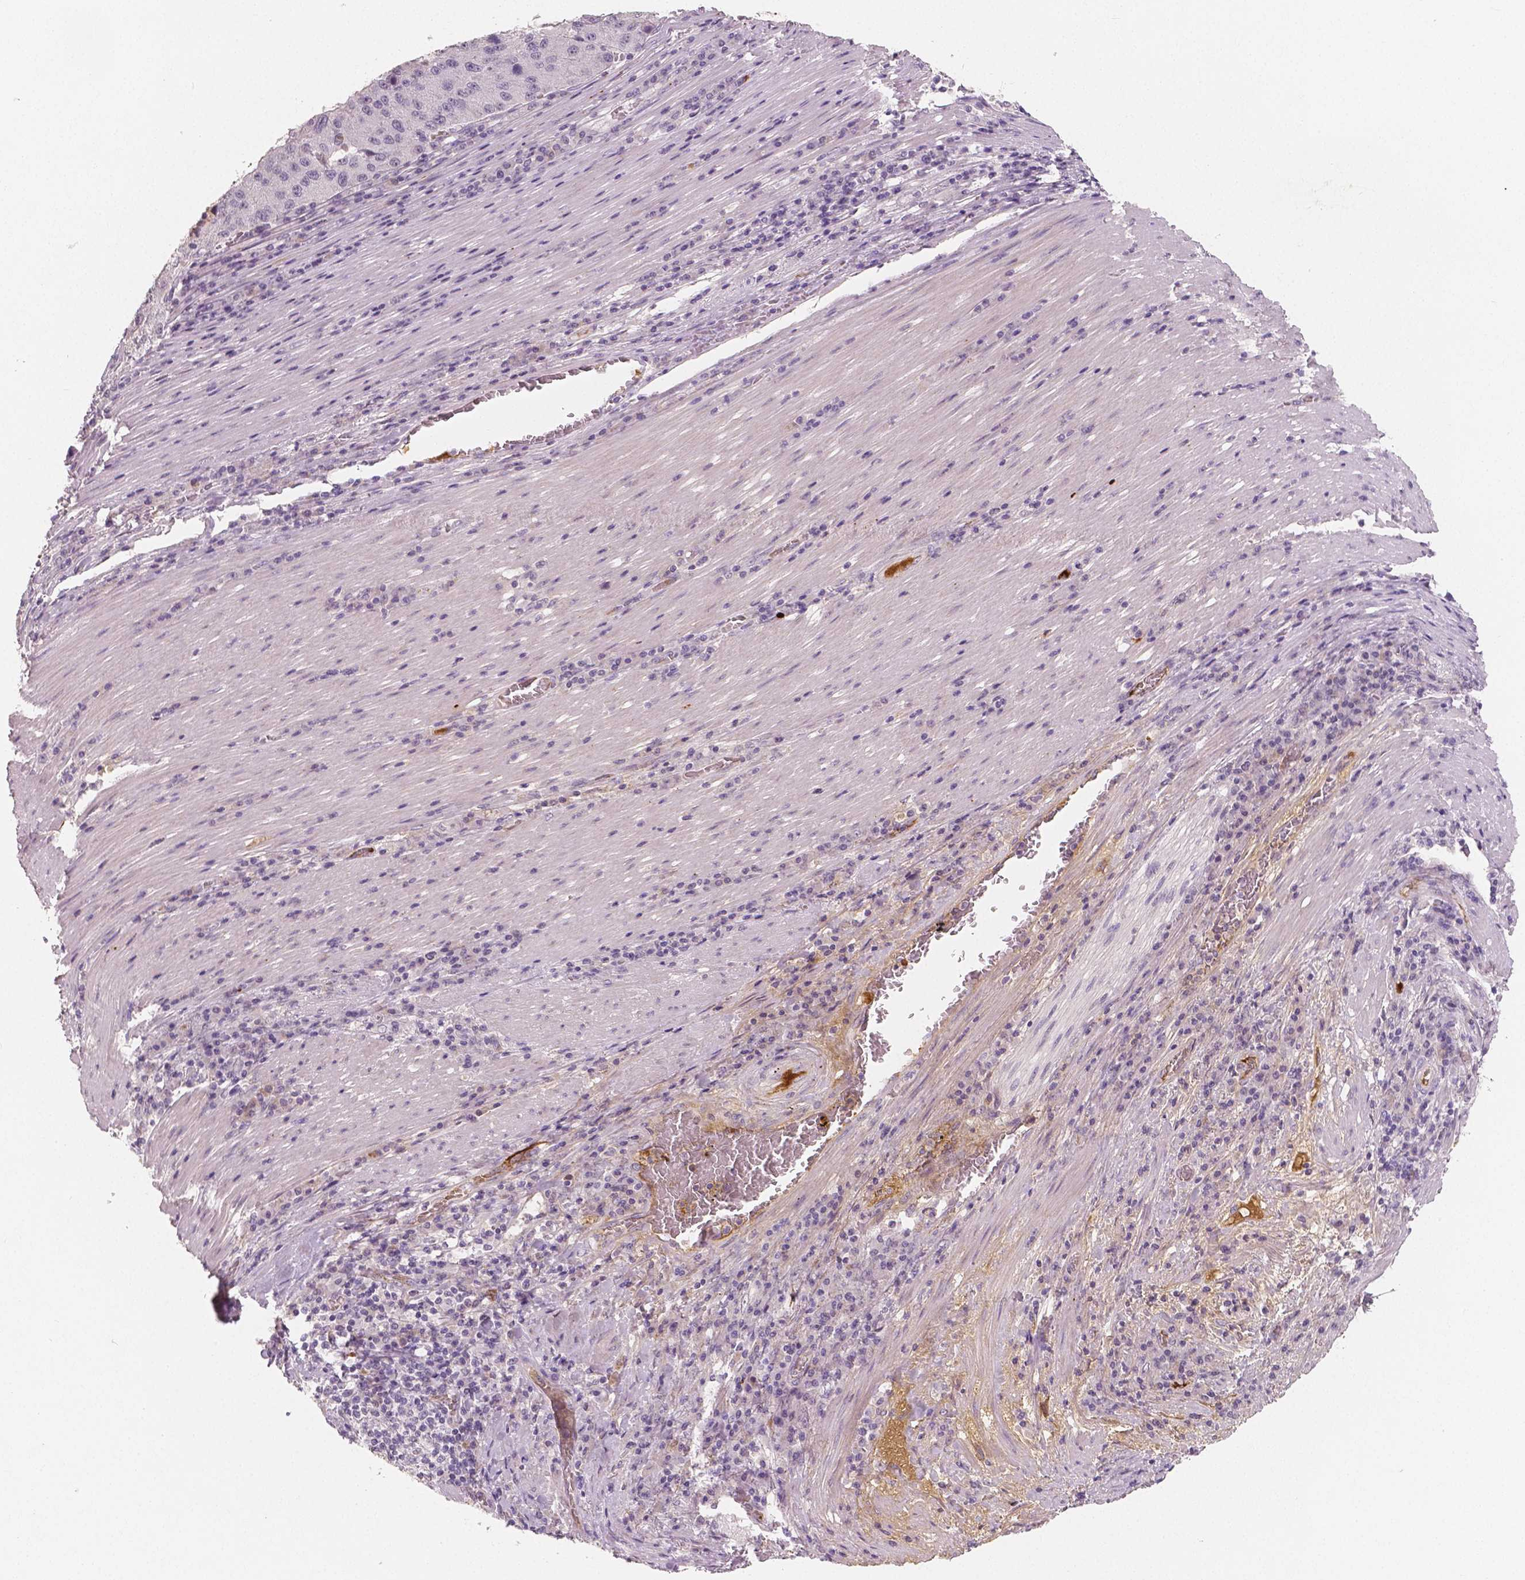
{"staining": {"intensity": "negative", "quantity": "none", "location": "none"}, "tissue": "stomach cancer", "cell_type": "Tumor cells", "image_type": "cancer", "snomed": [{"axis": "morphology", "description": "Adenocarcinoma, NOS"}, {"axis": "topography", "description": "Stomach"}], "caption": "Immunohistochemical staining of stomach cancer (adenocarcinoma) exhibits no significant expression in tumor cells. Brightfield microscopy of IHC stained with DAB (3,3'-diaminobenzidine) (brown) and hematoxylin (blue), captured at high magnification.", "gene": "APOA4", "patient": {"sex": "male", "age": 71}}